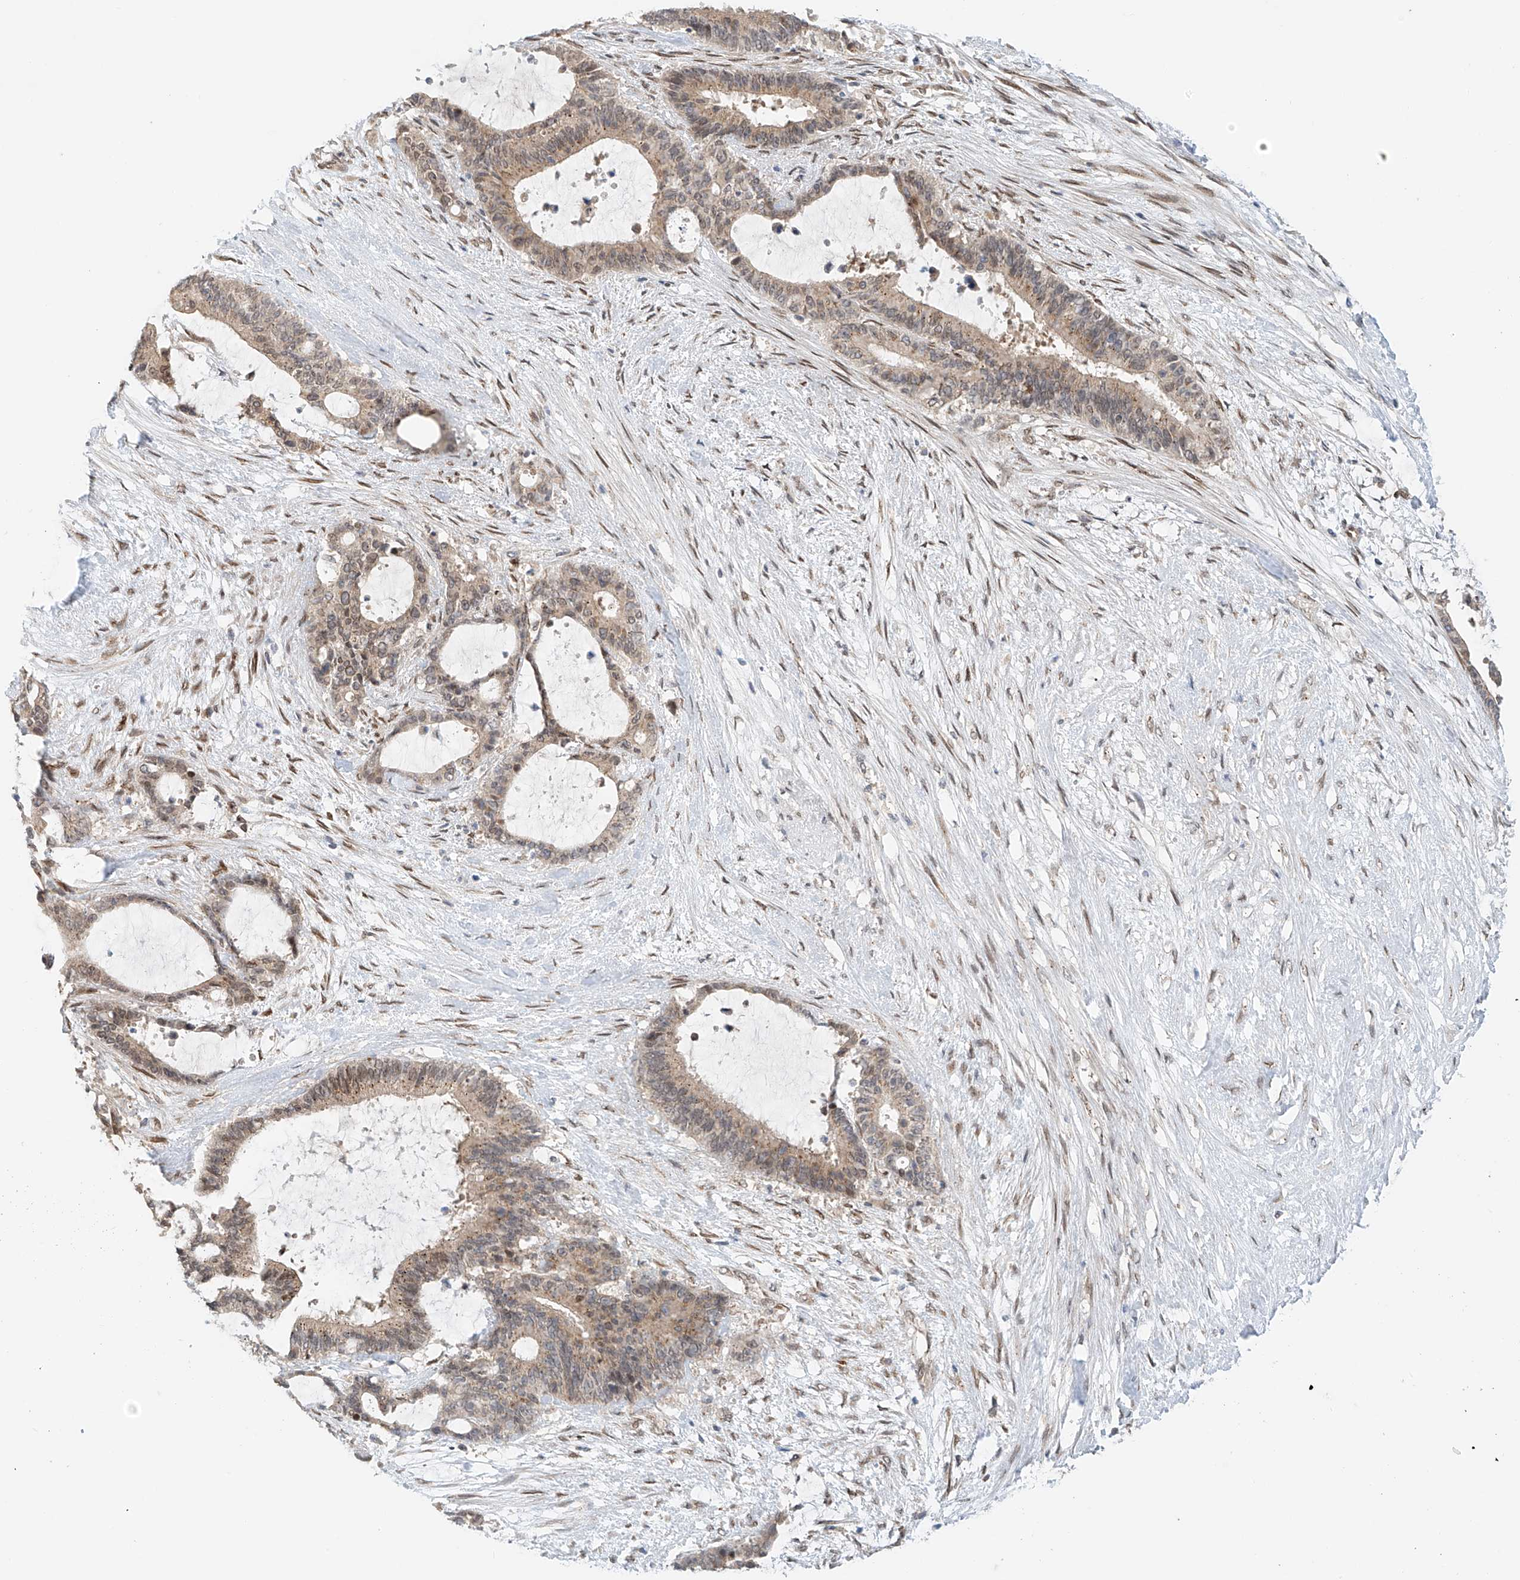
{"staining": {"intensity": "weak", "quantity": ">75%", "location": "cytoplasmic/membranous"}, "tissue": "liver cancer", "cell_type": "Tumor cells", "image_type": "cancer", "snomed": [{"axis": "morphology", "description": "Normal tissue, NOS"}, {"axis": "morphology", "description": "Cholangiocarcinoma"}, {"axis": "topography", "description": "Liver"}, {"axis": "topography", "description": "Peripheral nerve tissue"}], "caption": "Immunohistochemistry (IHC) of liver cholangiocarcinoma reveals low levels of weak cytoplasmic/membranous positivity in approximately >75% of tumor cells.", "gene": "STARD9", "patient": {"sex": "female", "age": 73}}